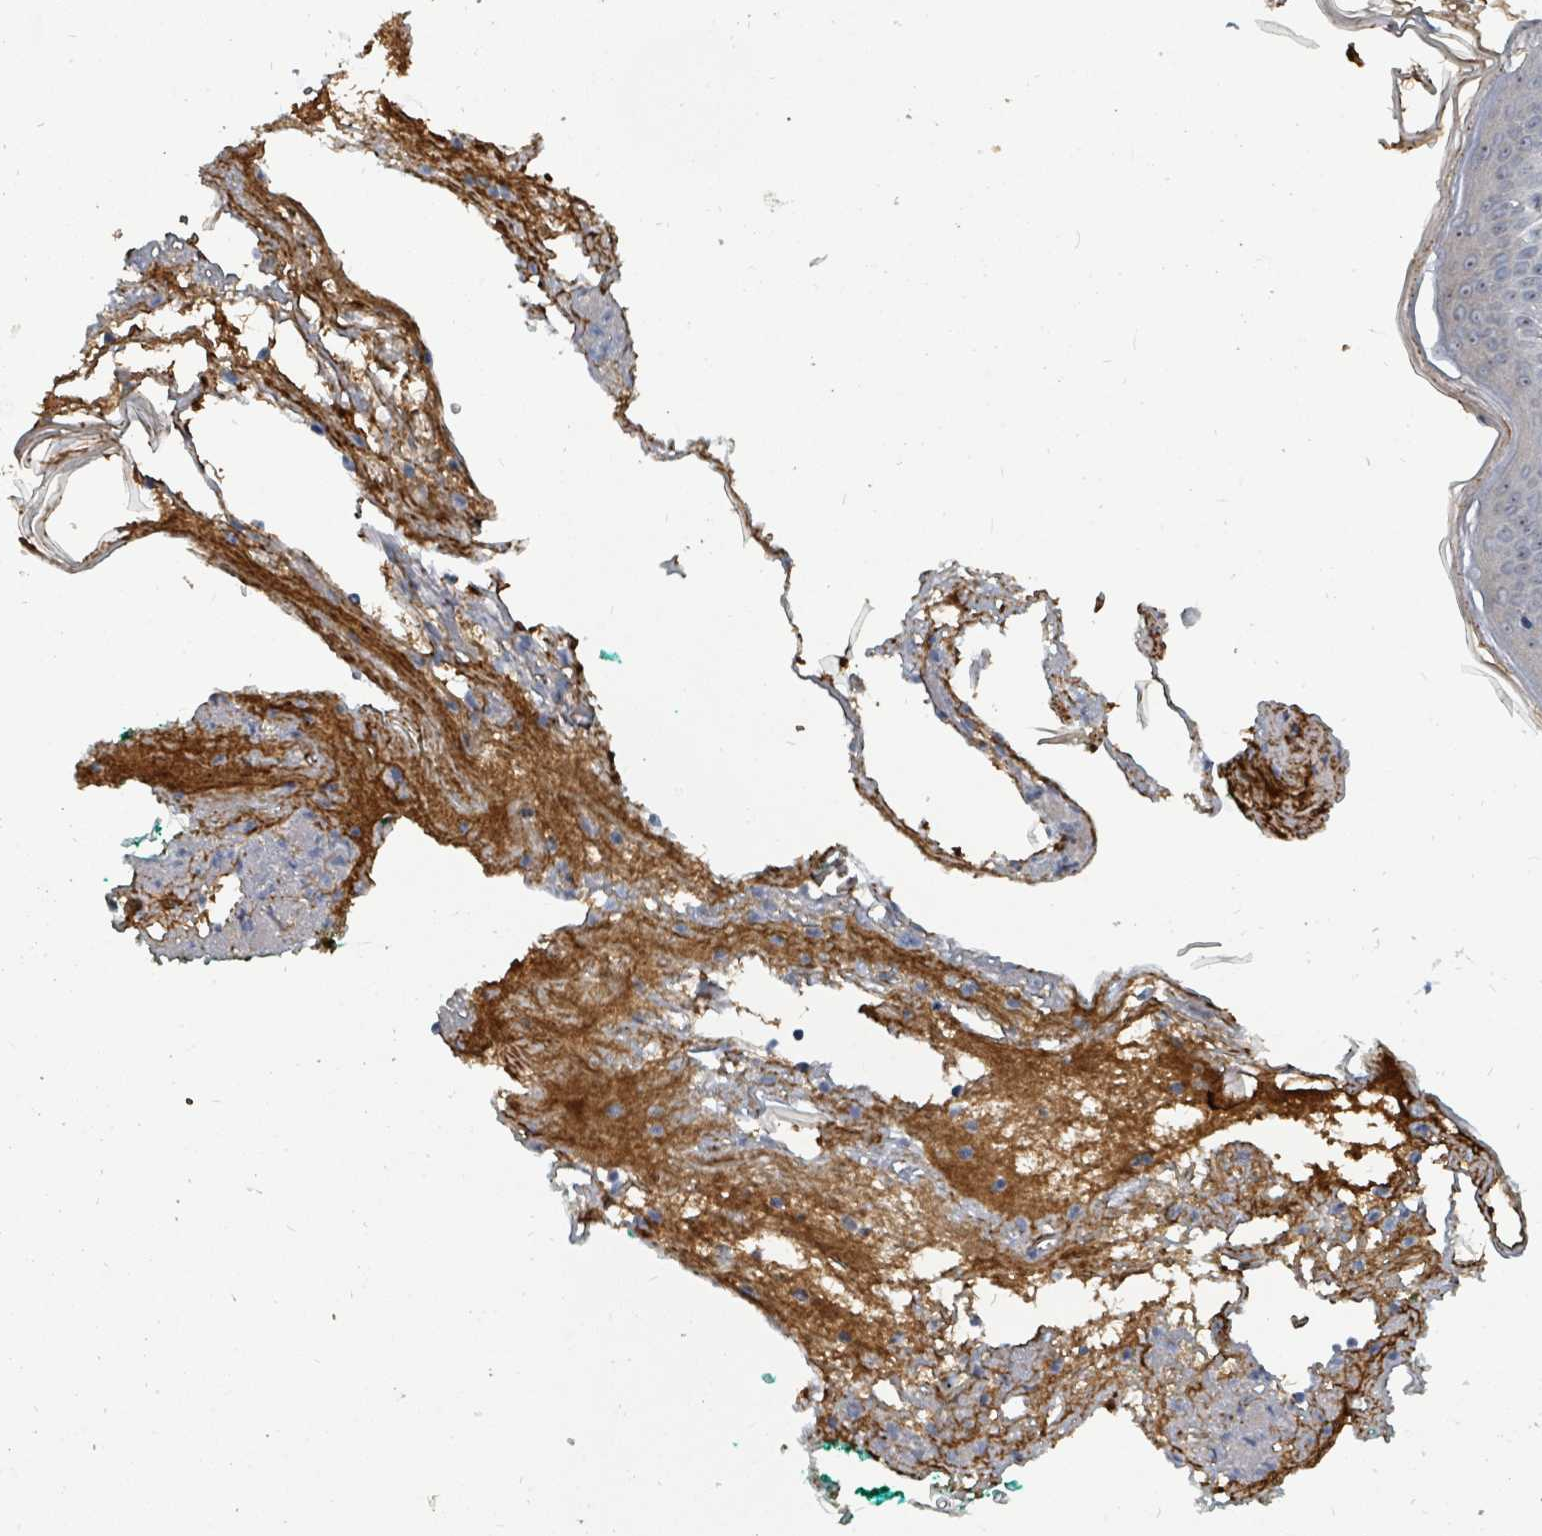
{"staining": {"intensity": "negative", "quantity": "none", "location": "none"}, "tissue": "skin", "cell_type": "Fibroblasts", "image_type": "normal", "snomed": [{"axis": "morphology", "description": "Normal tissue, NOS"}, {"axis": "morphology", "description": "Malignant melanoma, NOS"}, {"axis": "topography", "description": "Skin"}], "caption": "DAB immunohistochemical staining of normal skin reveals no significant positivity in fibroblasts. The staining was performed using DAB to visualize the protein expression in brown, while the nuclei were stained in blue with hematoxylin (Magnification: 20x).", "gene": "TRDMT1", "patient": {"sex": "male", "age": 80}}